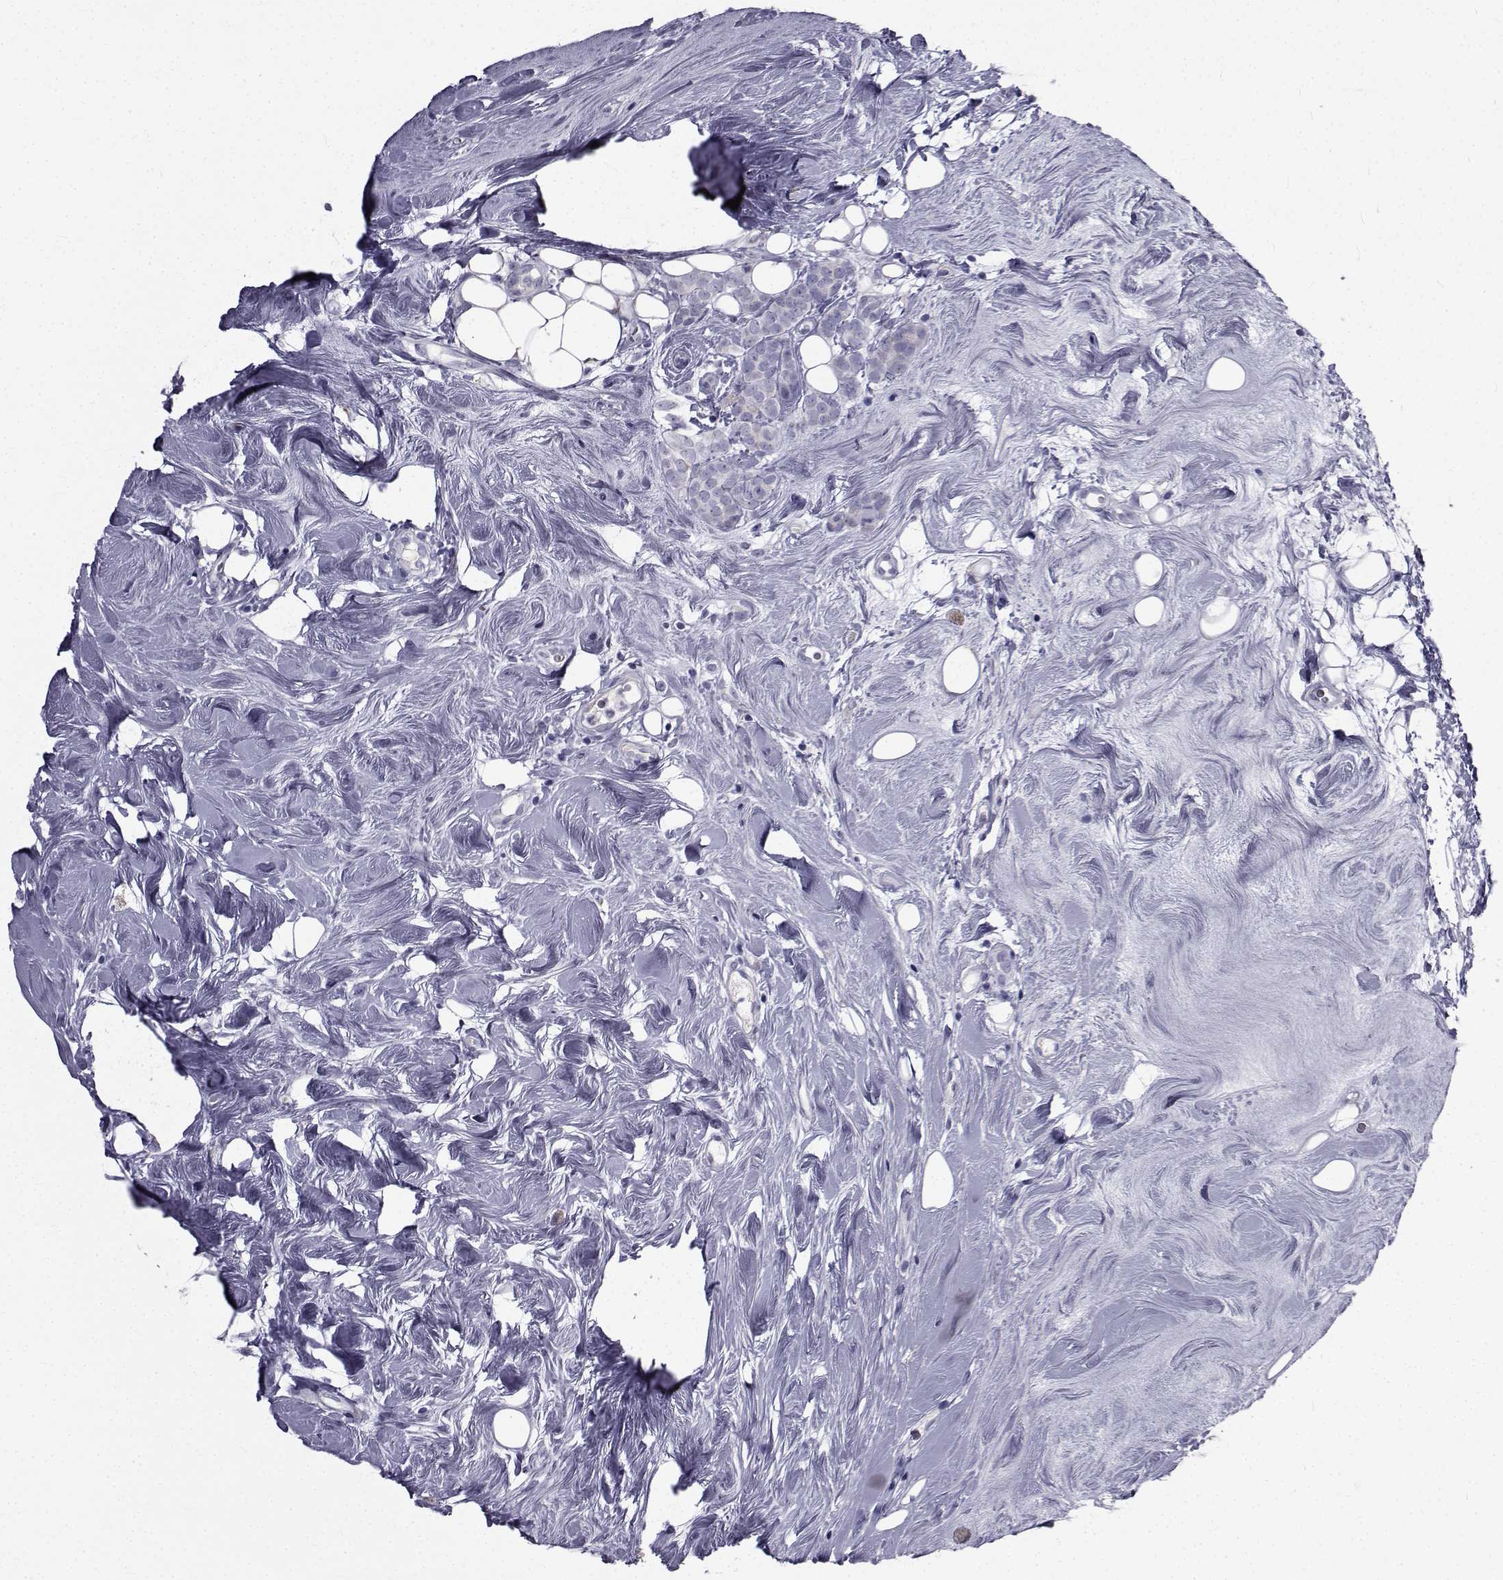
{"staining": {"intensity": "negative", "quantity": "none", "location": "none"}, "tissue": "breast cancer", "cell_type": "Tumor cells", "image_type": "cancer", "snomed": [{"axis": "morphology", "description": "Lobular carcinoma"}, {"axis": "topography", "description": "Breast"}], "caption": "DAB (3,3'-diaminobenzidine) immunohistochemical staining of human breast cancer (lobular carcinoma) exhibits no significant expression in tumor cells. (DAB immunohistochemistry visualized using brightfield microscopy, high magnification).", "gene": "FDXR", "patient": {"sex": "female", "age": 49}}